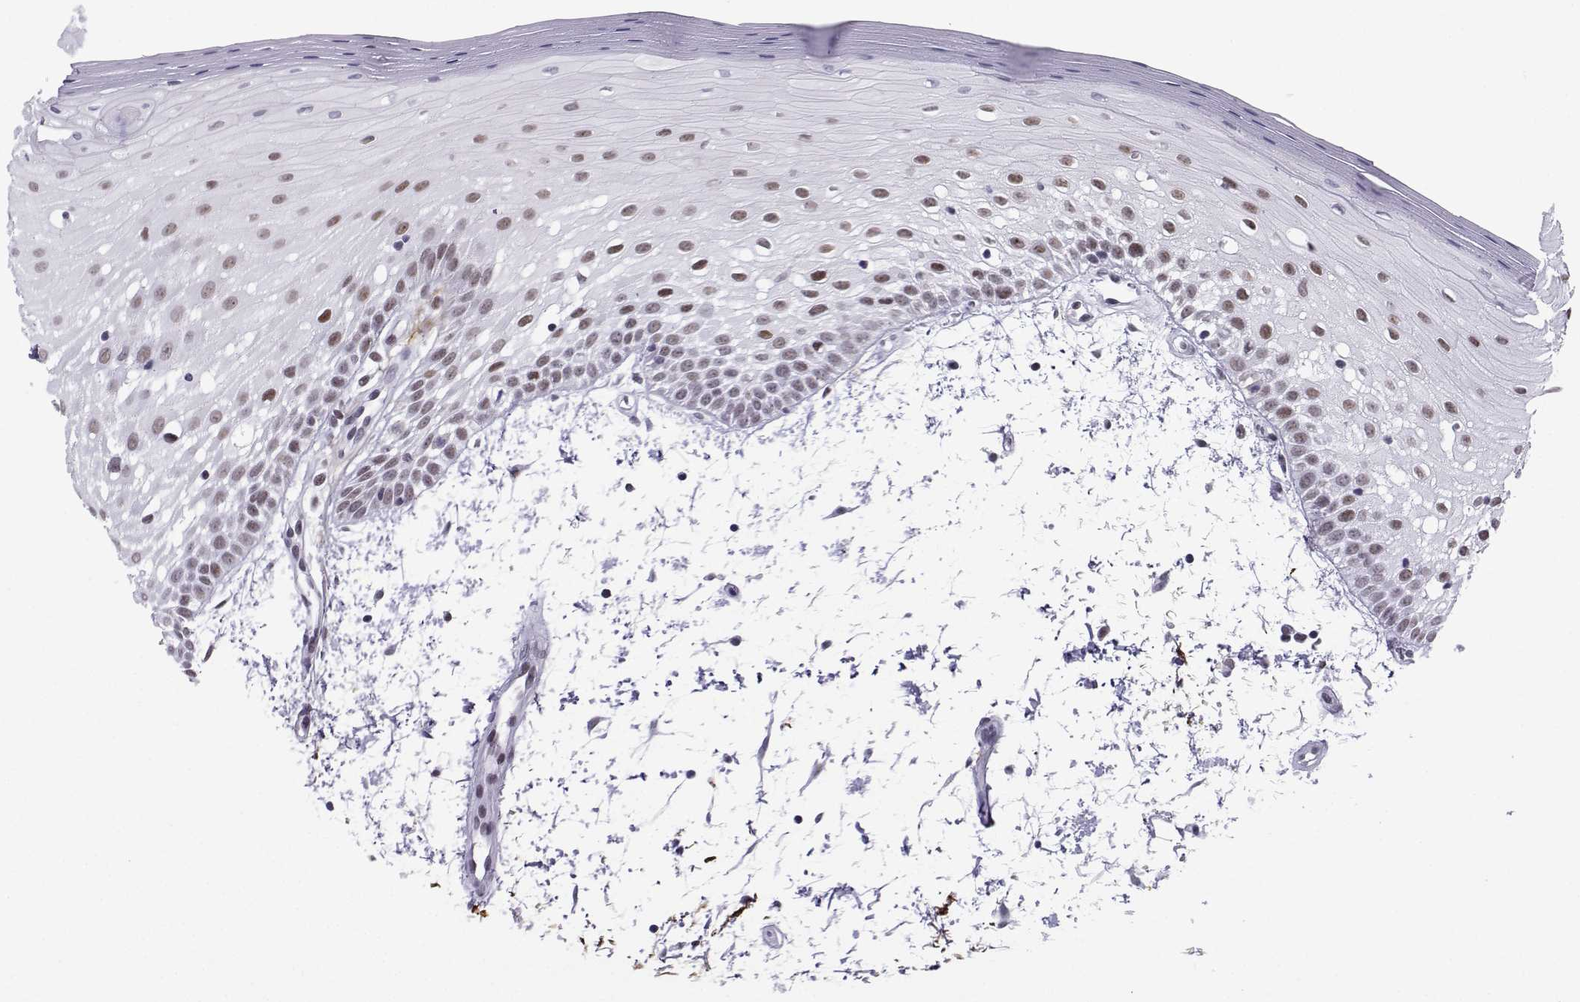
{"staining": {"intensity": "moderate", "quantity": "<25%", "location": "nuclear"}, "tissue": "oral mucosa", "cell_type": "Squamous epithelial cells", "image_type": "normal", "snomed": [{"axis": "morphology", "description": "Normal tissue, NOS"}, {"axis": "morphology", "description": "Squamous cell carcinoma, NOS"}, {"axis": "topography", "description": "Oral tissue"}, {"axis": "topography", "description": "Head-Neck"}], "caption": "IHC micrograph of normal oral mucosa stained for a protein (brown), which shows low levels of moderate nuclear staining in approximately <25% of squamous epithelial cells.", "gene": "LORICRIN", "patient": {"sex": "female", "age": 75}}